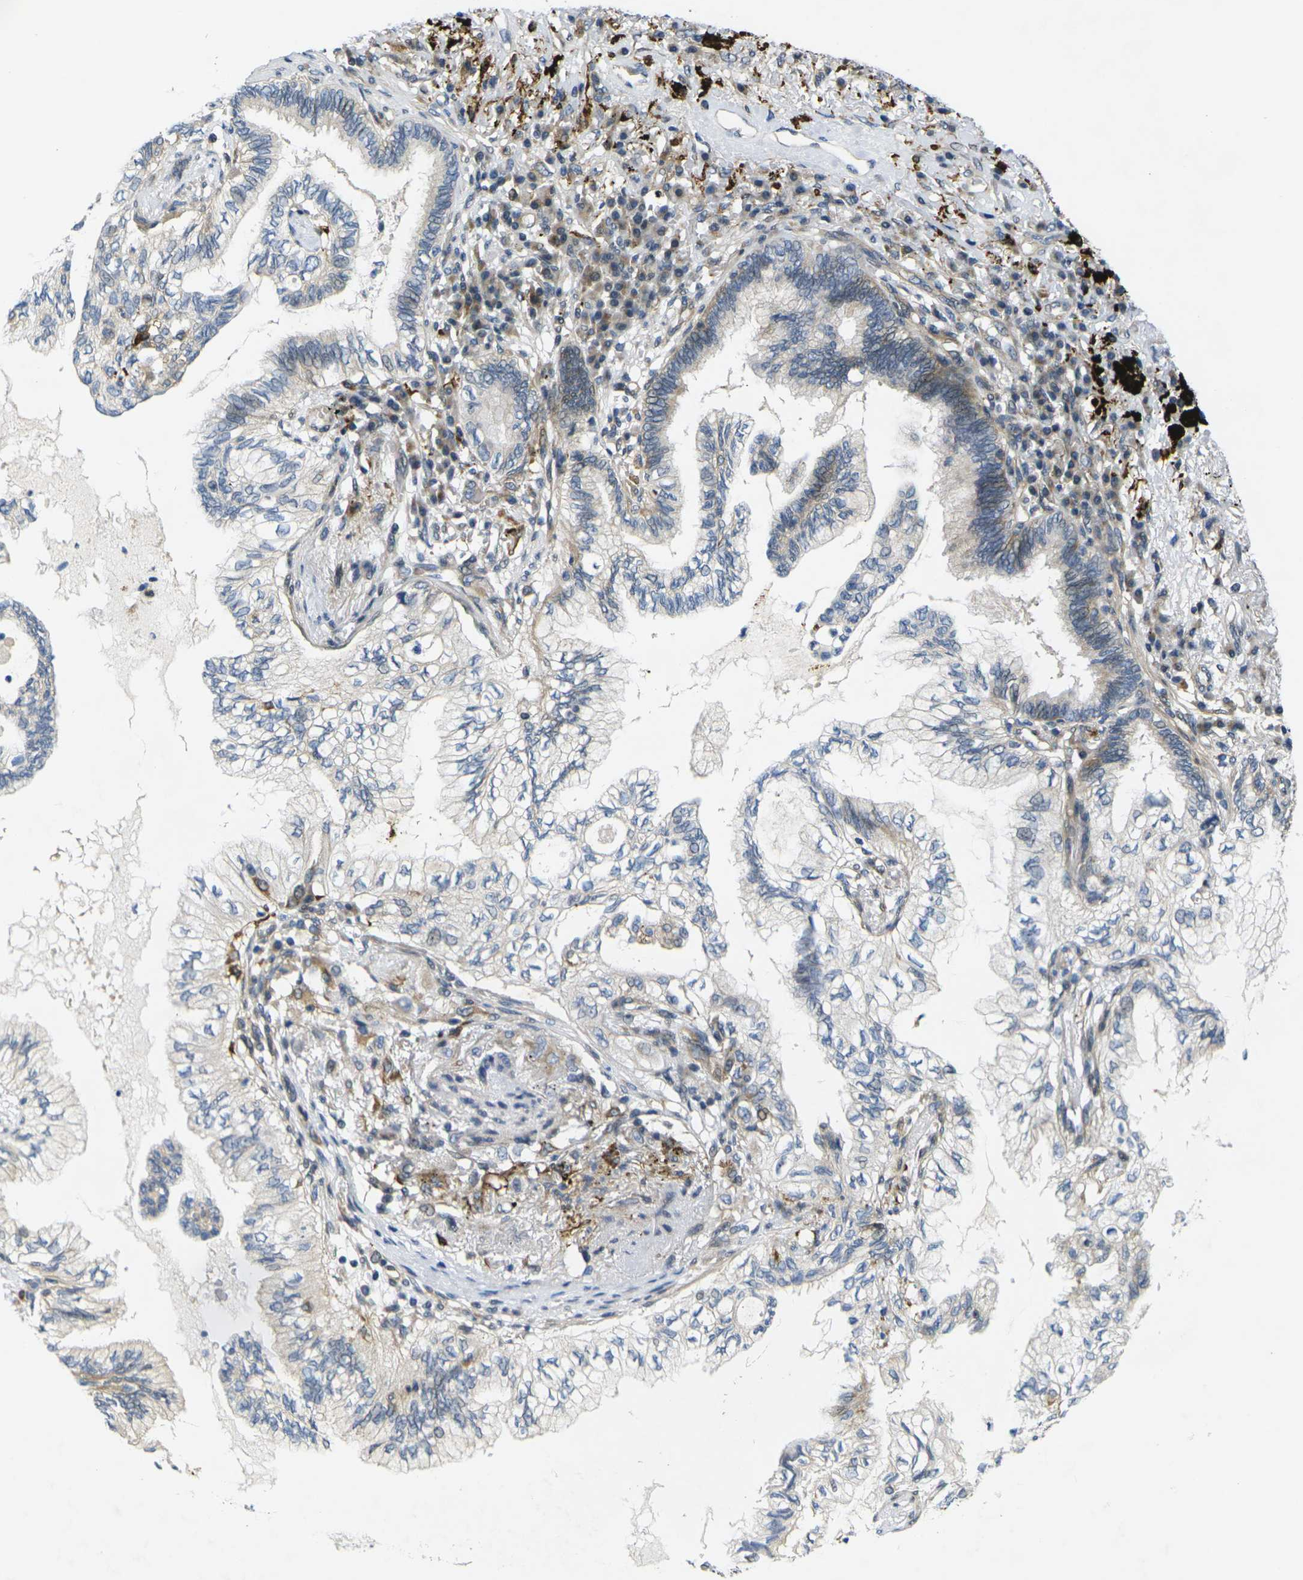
{"staining": {"intensity": "moderate", "quantity": "<25%", "location": "cytoplasmic/membranous"}, "tissue": "lung cancer", "cell_type": "Tumor cells", "image_type": "cancer", "snomed": [{"axis": "morphology", "description": "Normal tissue, NOS"}, {"axis": "morphology", "description": "Adenocarcinoma, NOS"}, {"axis": "topography", "description": "Bronchus"}, {"axis": "topography", "description": "Lung"}], "caption": "A photomicrograph of lung cancer stained for a protein demonstrates moderate cytoplasmic/membranous brown staining in tumor cells.", "gene": "ROBO2", "patient": {"sex": "female", "age": 70}}